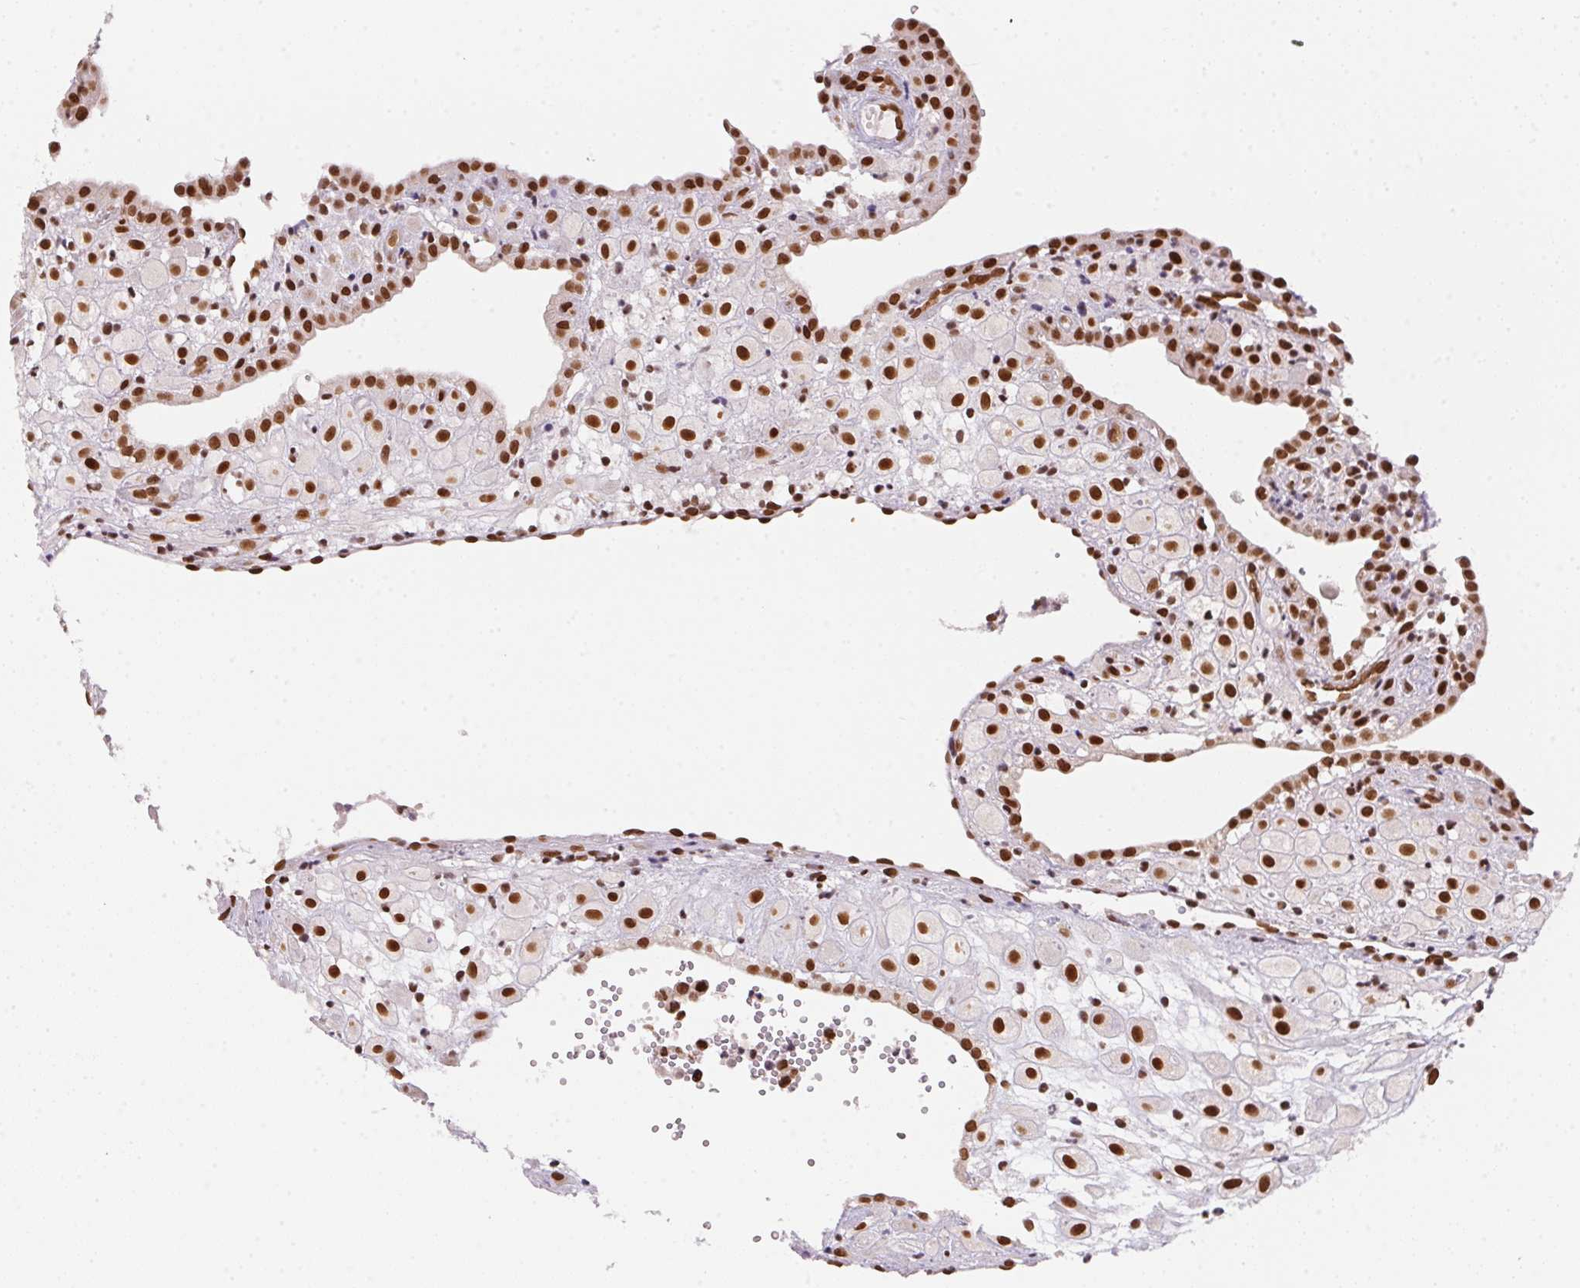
{"staining": {"intensity": "strong", "quantity": ">75%", "location": "nuclear"}, "tissue": "placenta", "cell_type": "Decidual cells", "image_type": "normal", "snomed": [{"axis": "morphology", "description": "Normal tissue, NOS"}, {"axis": "topography", "description": "Placenta"}], "caption": "Normal placenta shows strong nuclear expression in approximately >75% of decidual cells.", "gene": "SAP30BP", "patient": {"sex": "female", "age": 24}}